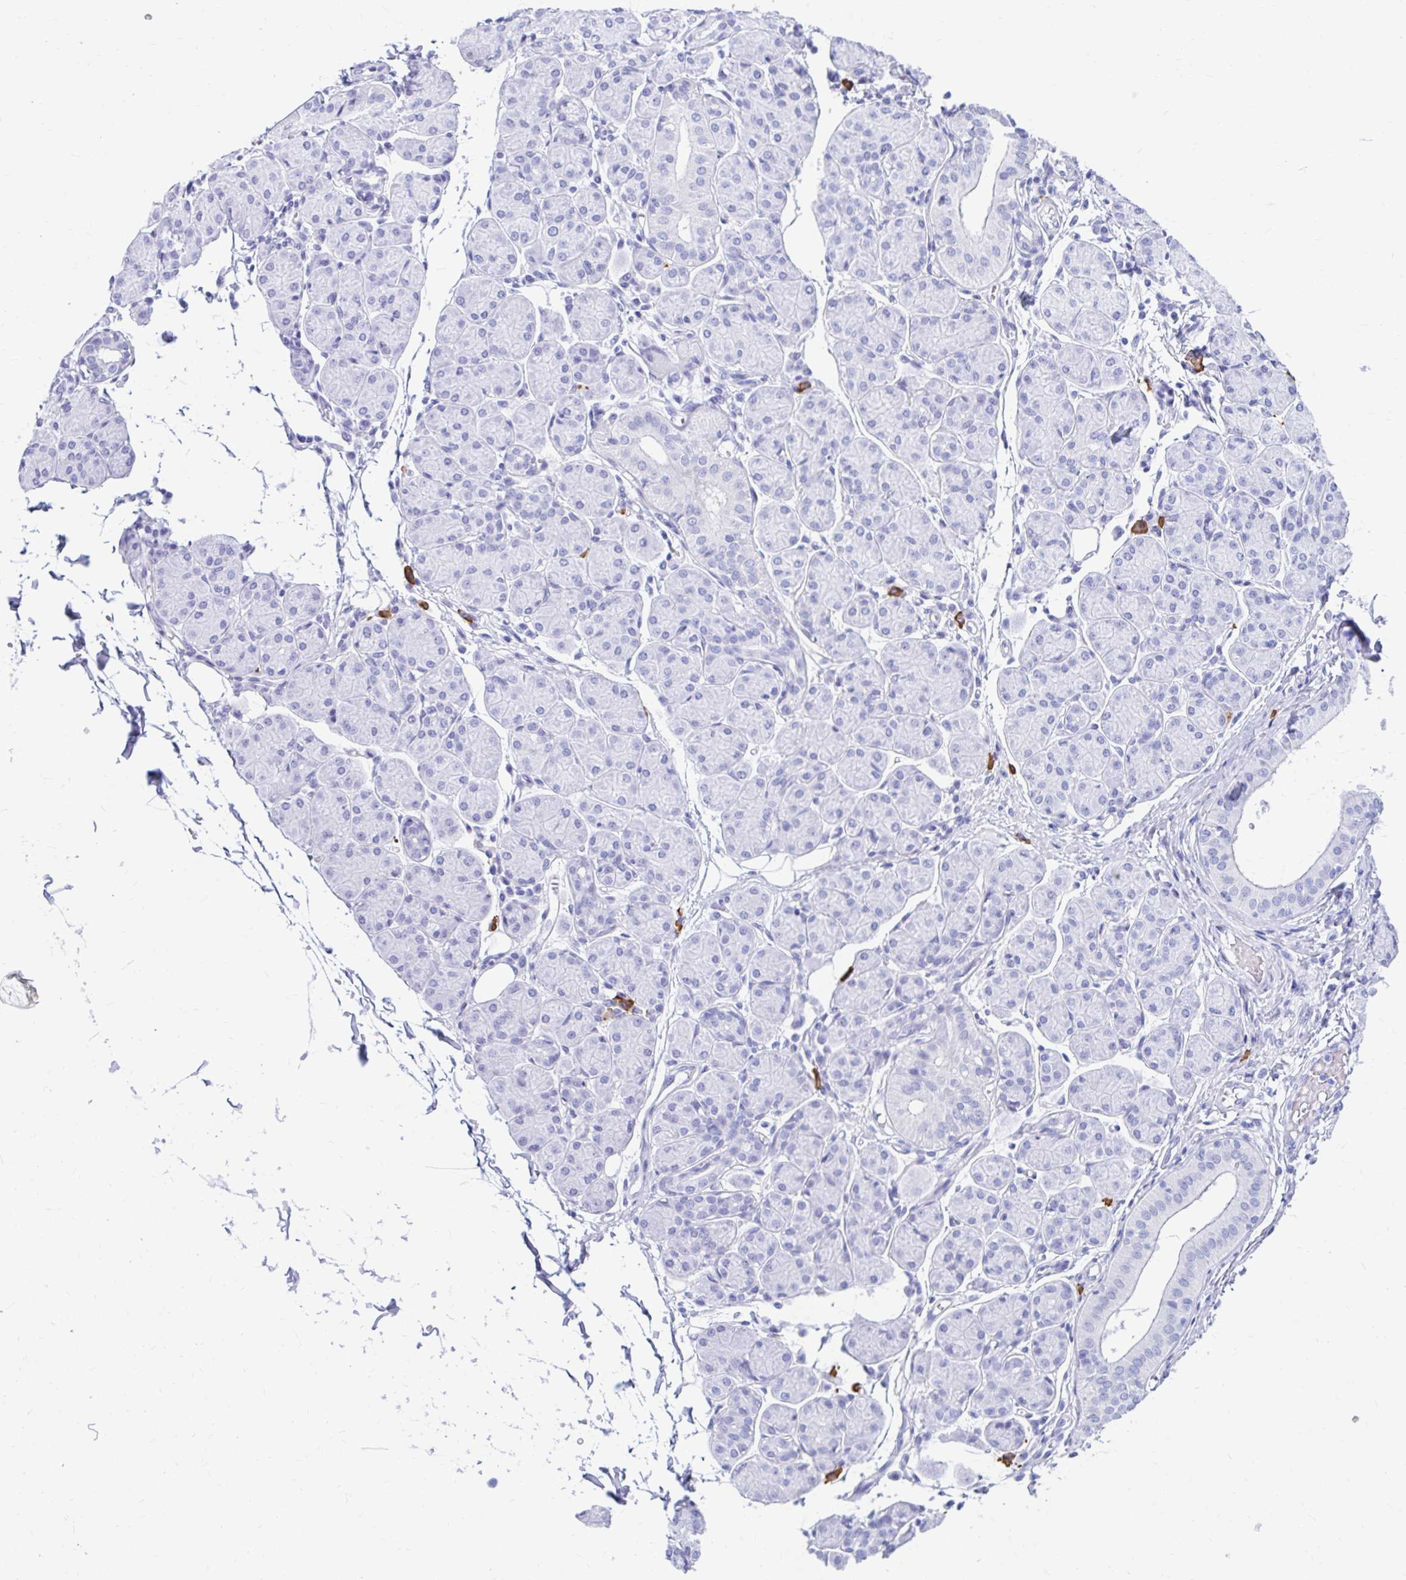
{"staining": {"intensity": "negative", "quantity": "none", "location": "none"}, "tissue": "salivary gland", "cell_type": "Glandular cells", "image_type": "normal", "snomed": [{"axis": "morphology", "description": "Normal tissue, NOS"}, {"axis": "morphology", "description": "Inflammation, NOS"}, {"axis": "topography", "description": "Lymph node"}, {"axis": "topography", "description": "Salivary gland"}], "caption": "This histopathology image is of benign salivary gland stained with immunohistochemistry to label a protein in brown with the nuclei are counter-stained blue. There is no staining in glandular cells.", "gene": "NSG2", "patient": {"sex": "male", "age": 3}}